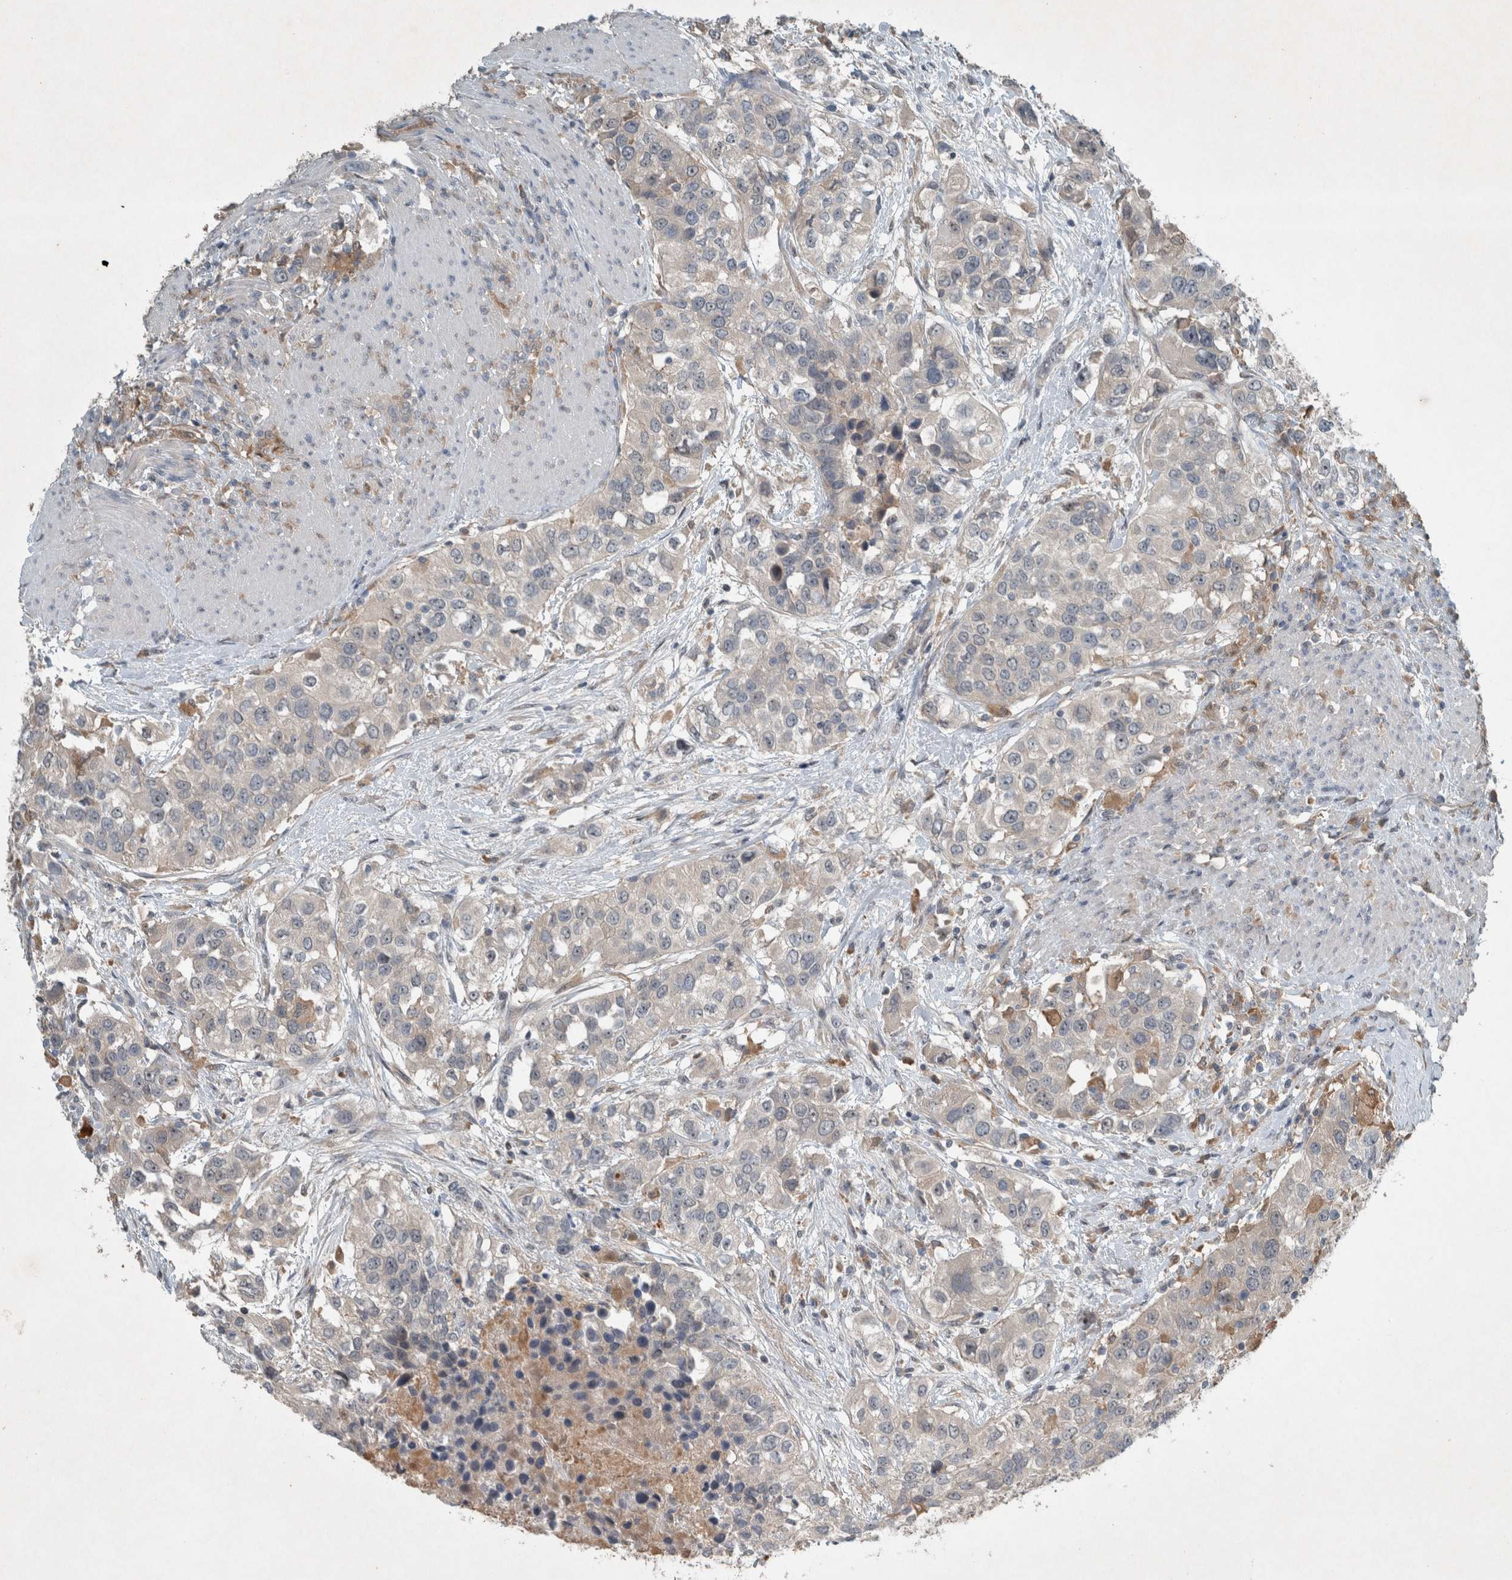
{"staining": {"intensity": "negative", "quantity": "none", "location": "none"}, "tissue": "urothelial cancer", "cell_type": "Tumor cells", "image_type": "cancer", "snomed": [{"axis": "morphology", "description": "Urothelial carcinoma, High grade"}, {"axis": "topography", "description": "Urinary bladder"}], "caption": "Tumor cells show no significant expression in urothelial cancer. (DAB IHC with hematoxylin counter stain).", "gene": "RALGDS", "patient": {"sex": "female", "age": 80}}